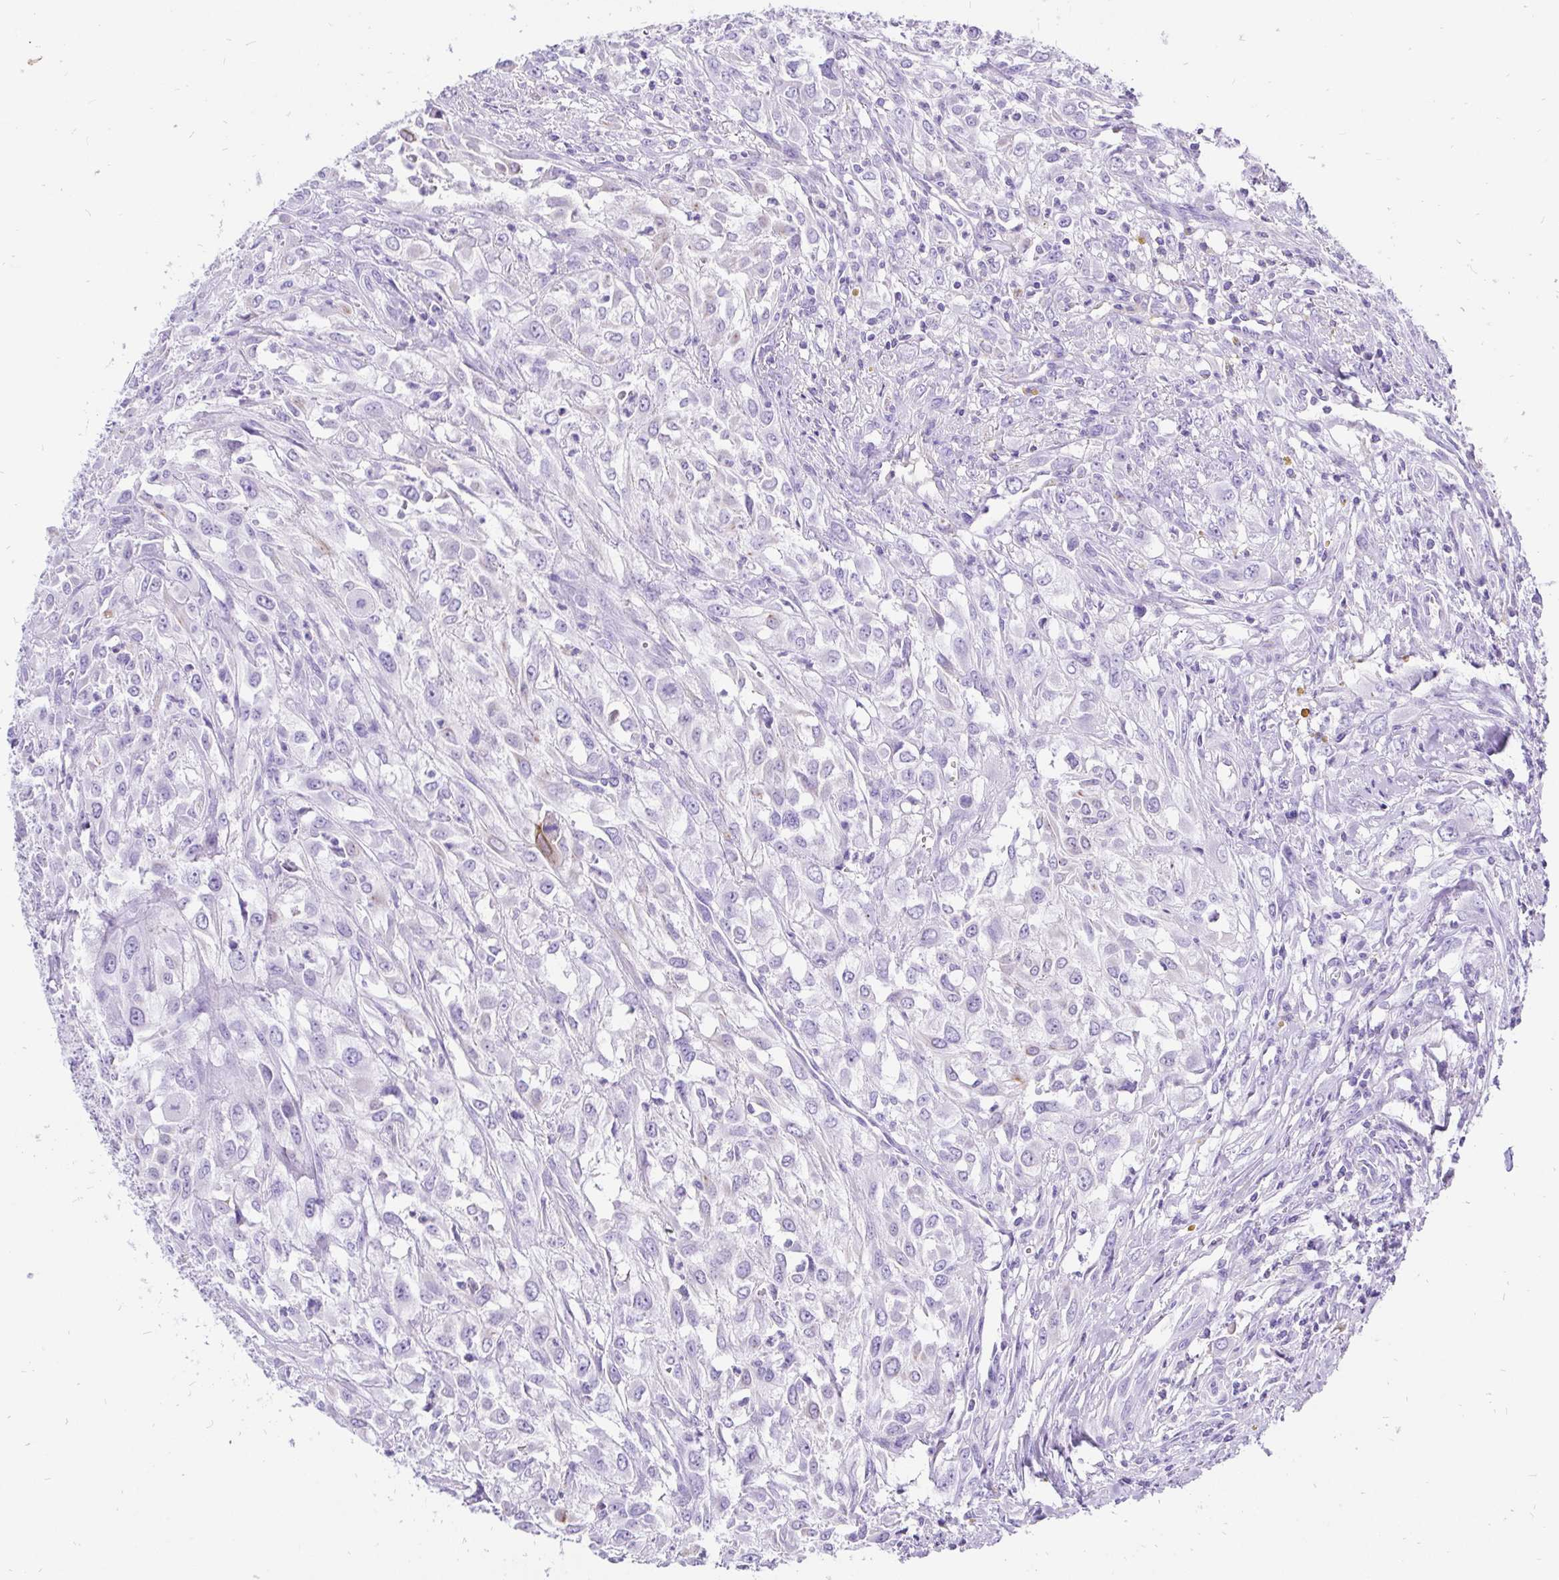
{"staining": {"intensity": "negative", "quantity": "none", "location": "none"}, "tissue": "urothelial cancer", "cell_type": "Tumor cells", "image_type": "cancer", "snomed": [{"axis": "morphology", "description": "Urothelial carcinoma, High grade"}, {"axis": "topography", "description": "Urinary bladder"}], "caption": "The image displays no staining of tumor cells in high-grade urothelial carcinoma.", "gene": "KRT13", "patient": {"sex": "male", "age": 67}}